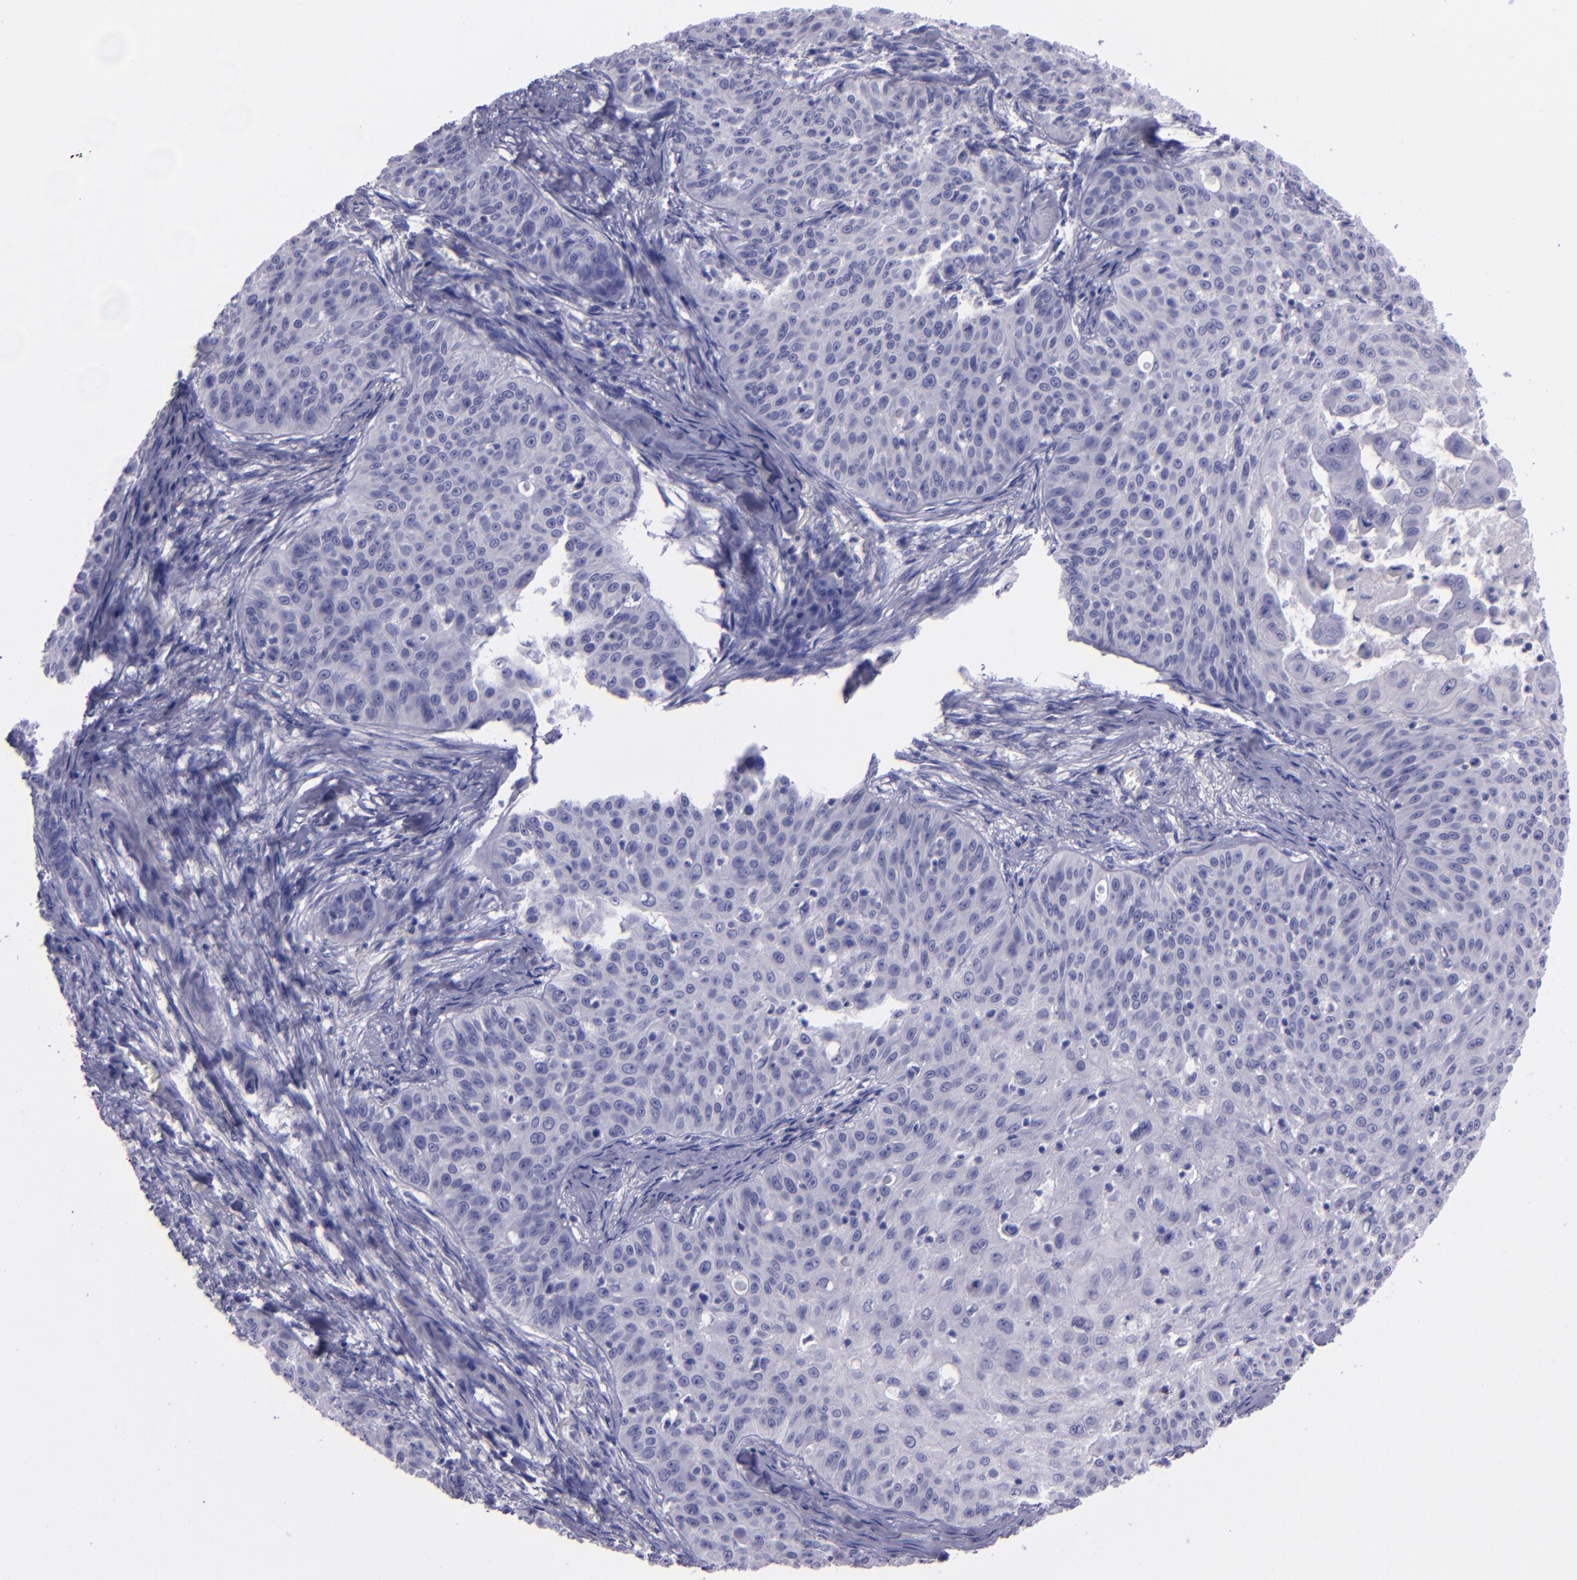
{"staining": {"intensity": "negative", "quantity": "none", "location": "none"}, "tissue": "skin cancer", "cell_type": "Tumor cells", "image_type": "cancer", "snomed": [{"axis": "morphology", "description": "Squamous cell carcinoma, NOS"}, {"axis": "topography", "description": "Skin"}], "caption": "Tumor cells show no significant protein expression in skin cancer (squamous cell carcinoma).", "gene": "TNNT3", "patient": {"sex": "male", "age": 82}}